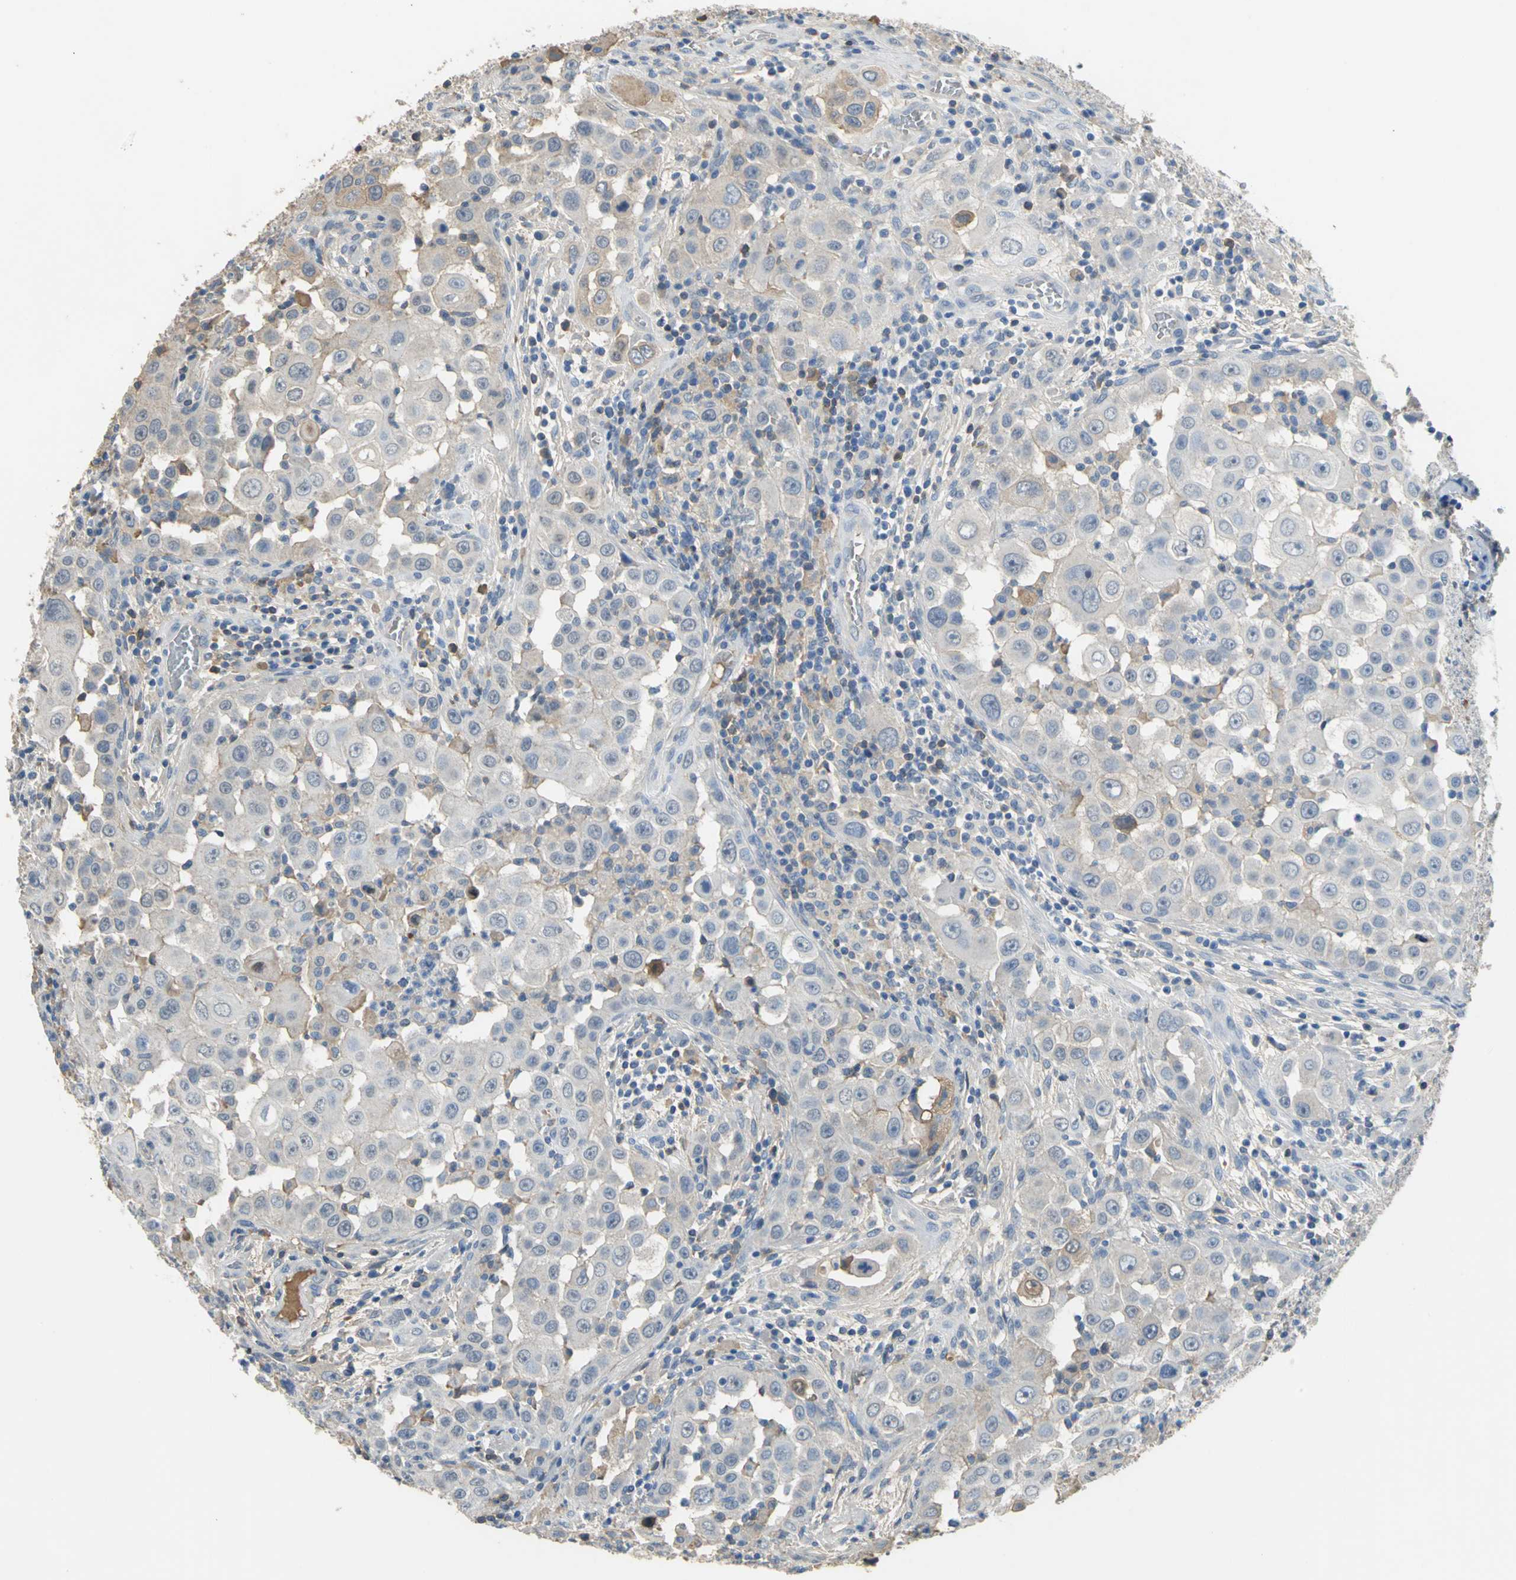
{"staining": {"intensity": "weak", "quantity": "25%-75%", "location": "cytoplasmic/membranous"}, "tissue": "head and neck cancer", "cell_type": "Tumor cells", "image_type": "cancer", "snomed": [{"axis": "morphology", "description": "Carcinoma, NOS"}, {"axis": "topography", "description": "Head-Neck"}], "caption": "Immunohistochemistry (IHC) micrograph of neoplastic tissue: head and neck carcinoma stained using immunohistochemistry shows low levels of weak protein expression localized specifically in the cytoplasmic/membranous of tumor cells, appearing as a cytoplasmic/membranous brown color.", "gene": "GYG2", "patient": {"sex": "male", "age": 87}}